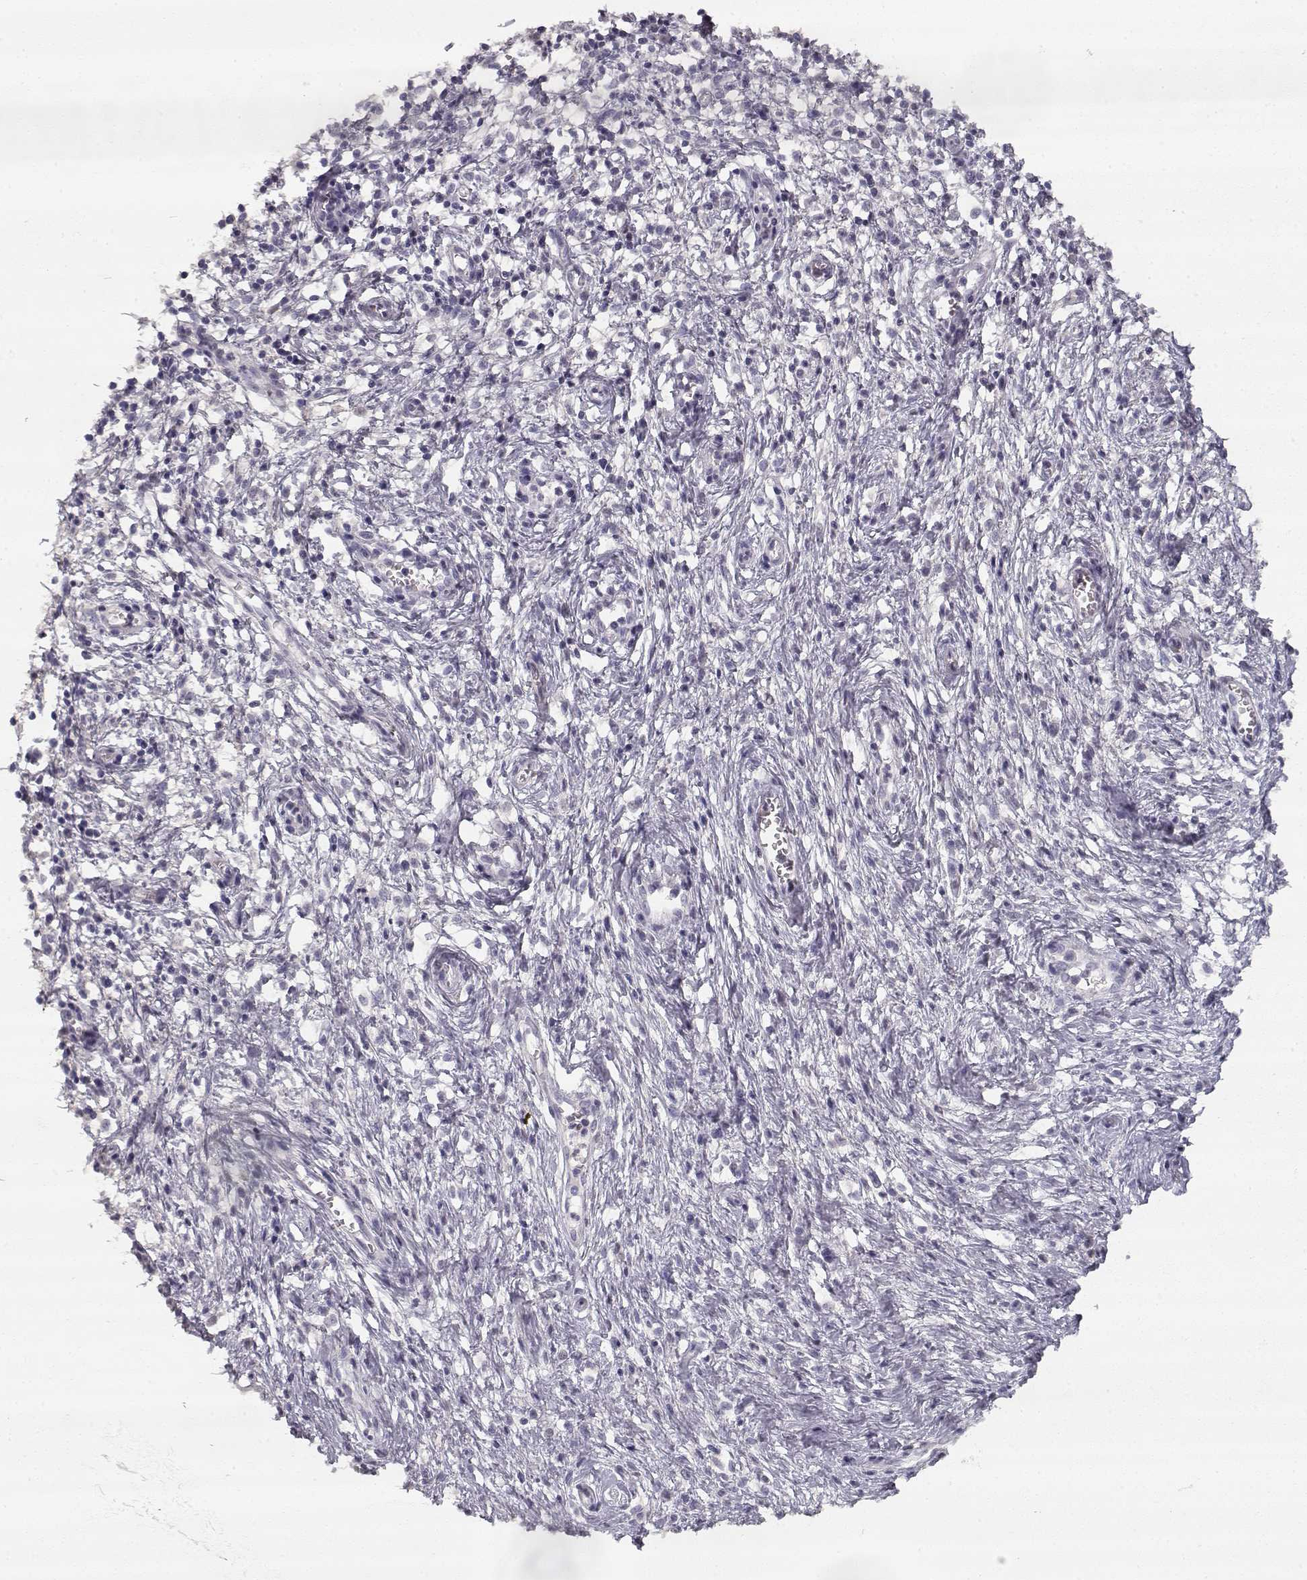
{"staining": {"intensity": "negative", "quantity": "none", "location": "none"}, "tissue": "cervical cancer", "cell_type": "Tumor cells", "image_type": "cancer", "snomed": [{"axis": "morphology", "description": "Squamous cell carcinoma, NOS"}, {"axis": "topography", "description": "Cervix"}], "caption": "Tumor cells are negative for brown protein staining in squamous cell carcinoma (cervical). (Stains: DAB immunohistochemistry with hematoxylin counter stain, Microscopy: brightfield microscopy at high magnification).", "gene": "TPH2", "patient": {"sex": "female", "age": 30}}